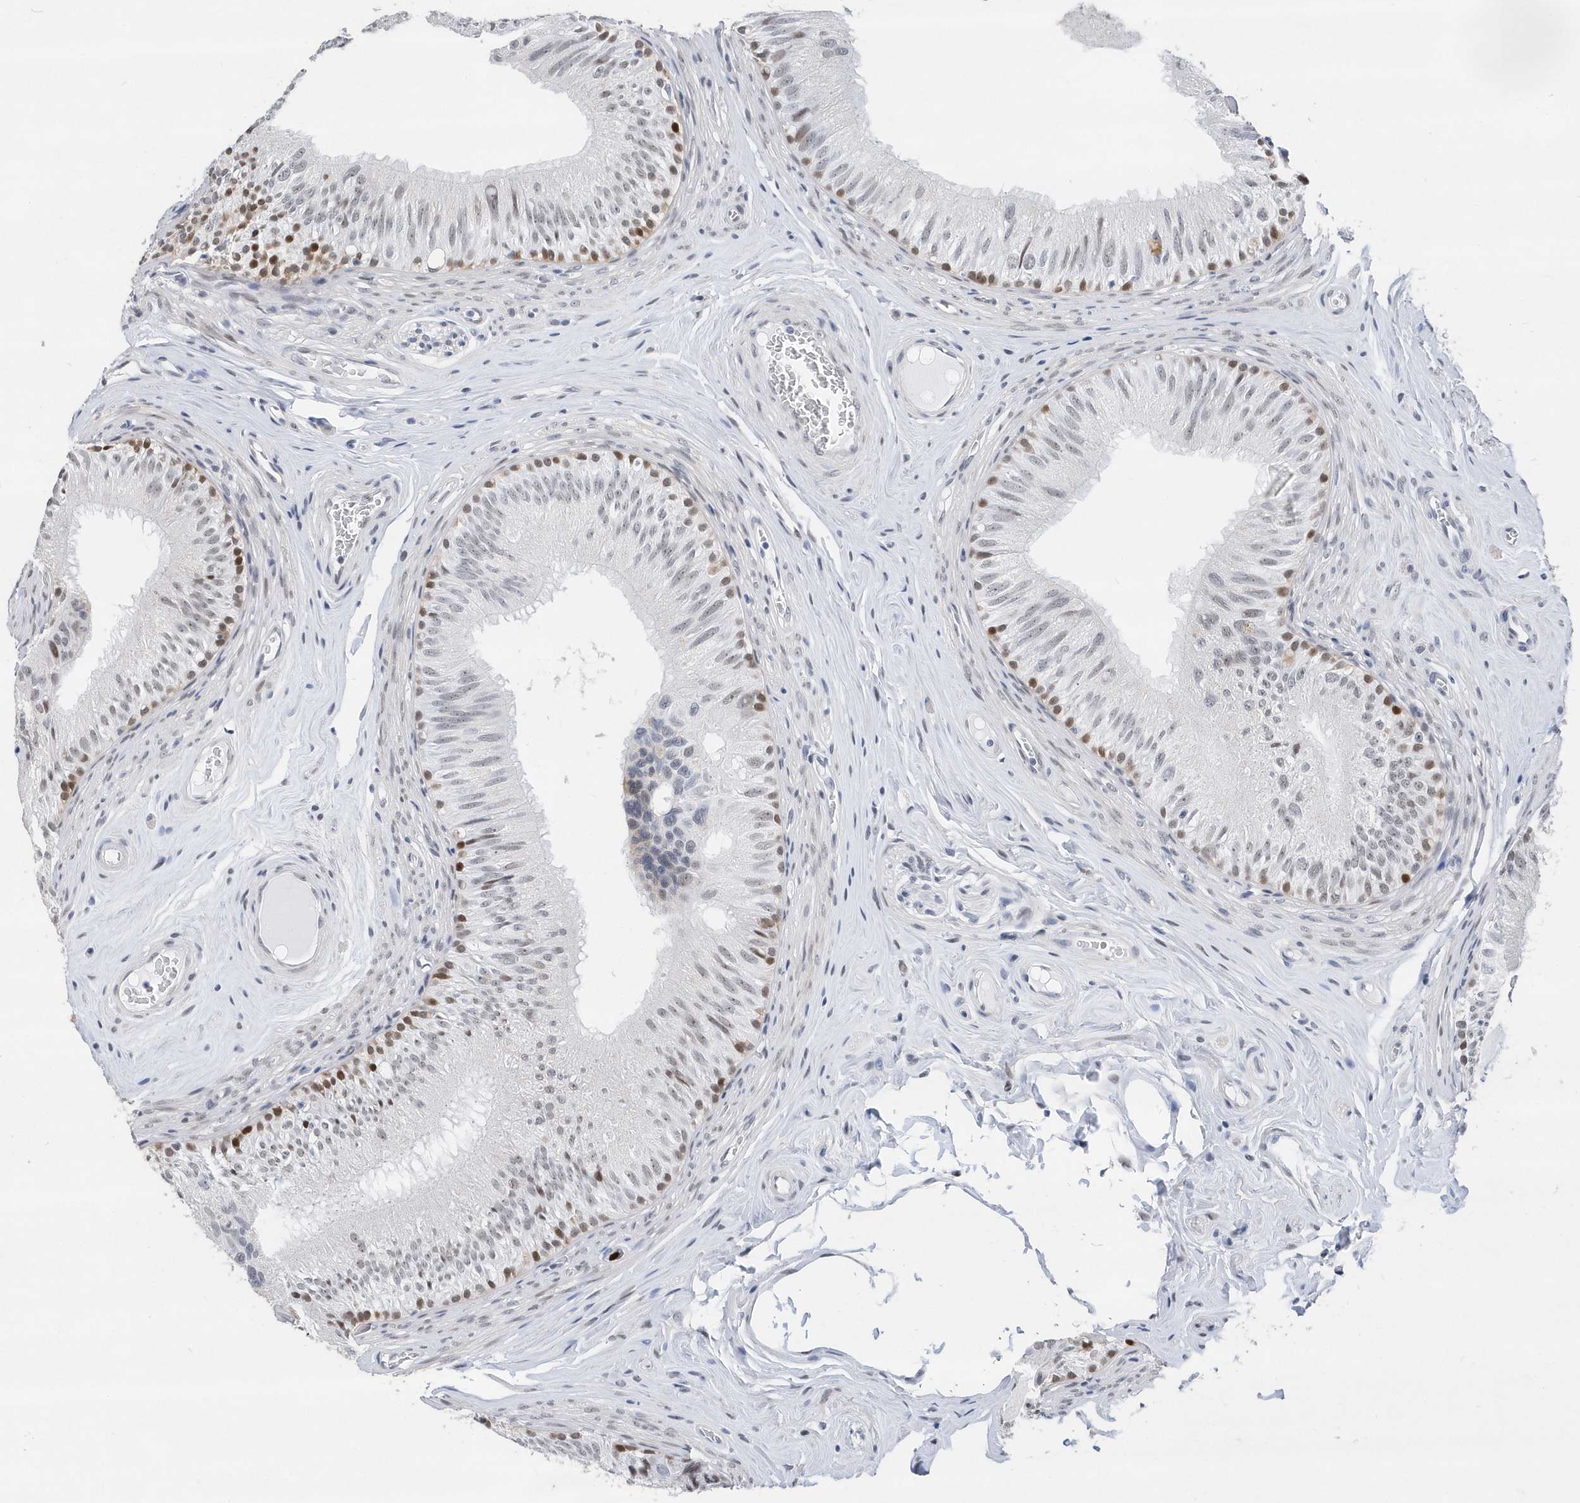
{"staining": {"intensity": "moderate", "quantity": "<25%", "location": "nuclear"}, "tissue": "epididymis", "cell_type": "Glandular cells", "image_type": "normal", "snomed": [{"axis": "morphology", "description": "Normal tissue, NOS"}, {"axis": "topography", "description": "Epididymis"}], "caption": "This photomicrograph displays immunohistochemistry (IHC) staining of unremarkable epididymis, with low moderate nuclear expression in approximately <25% of glandular cells.", "gene": "RPP30", "patient": {"sex": "male", "age": 46}}